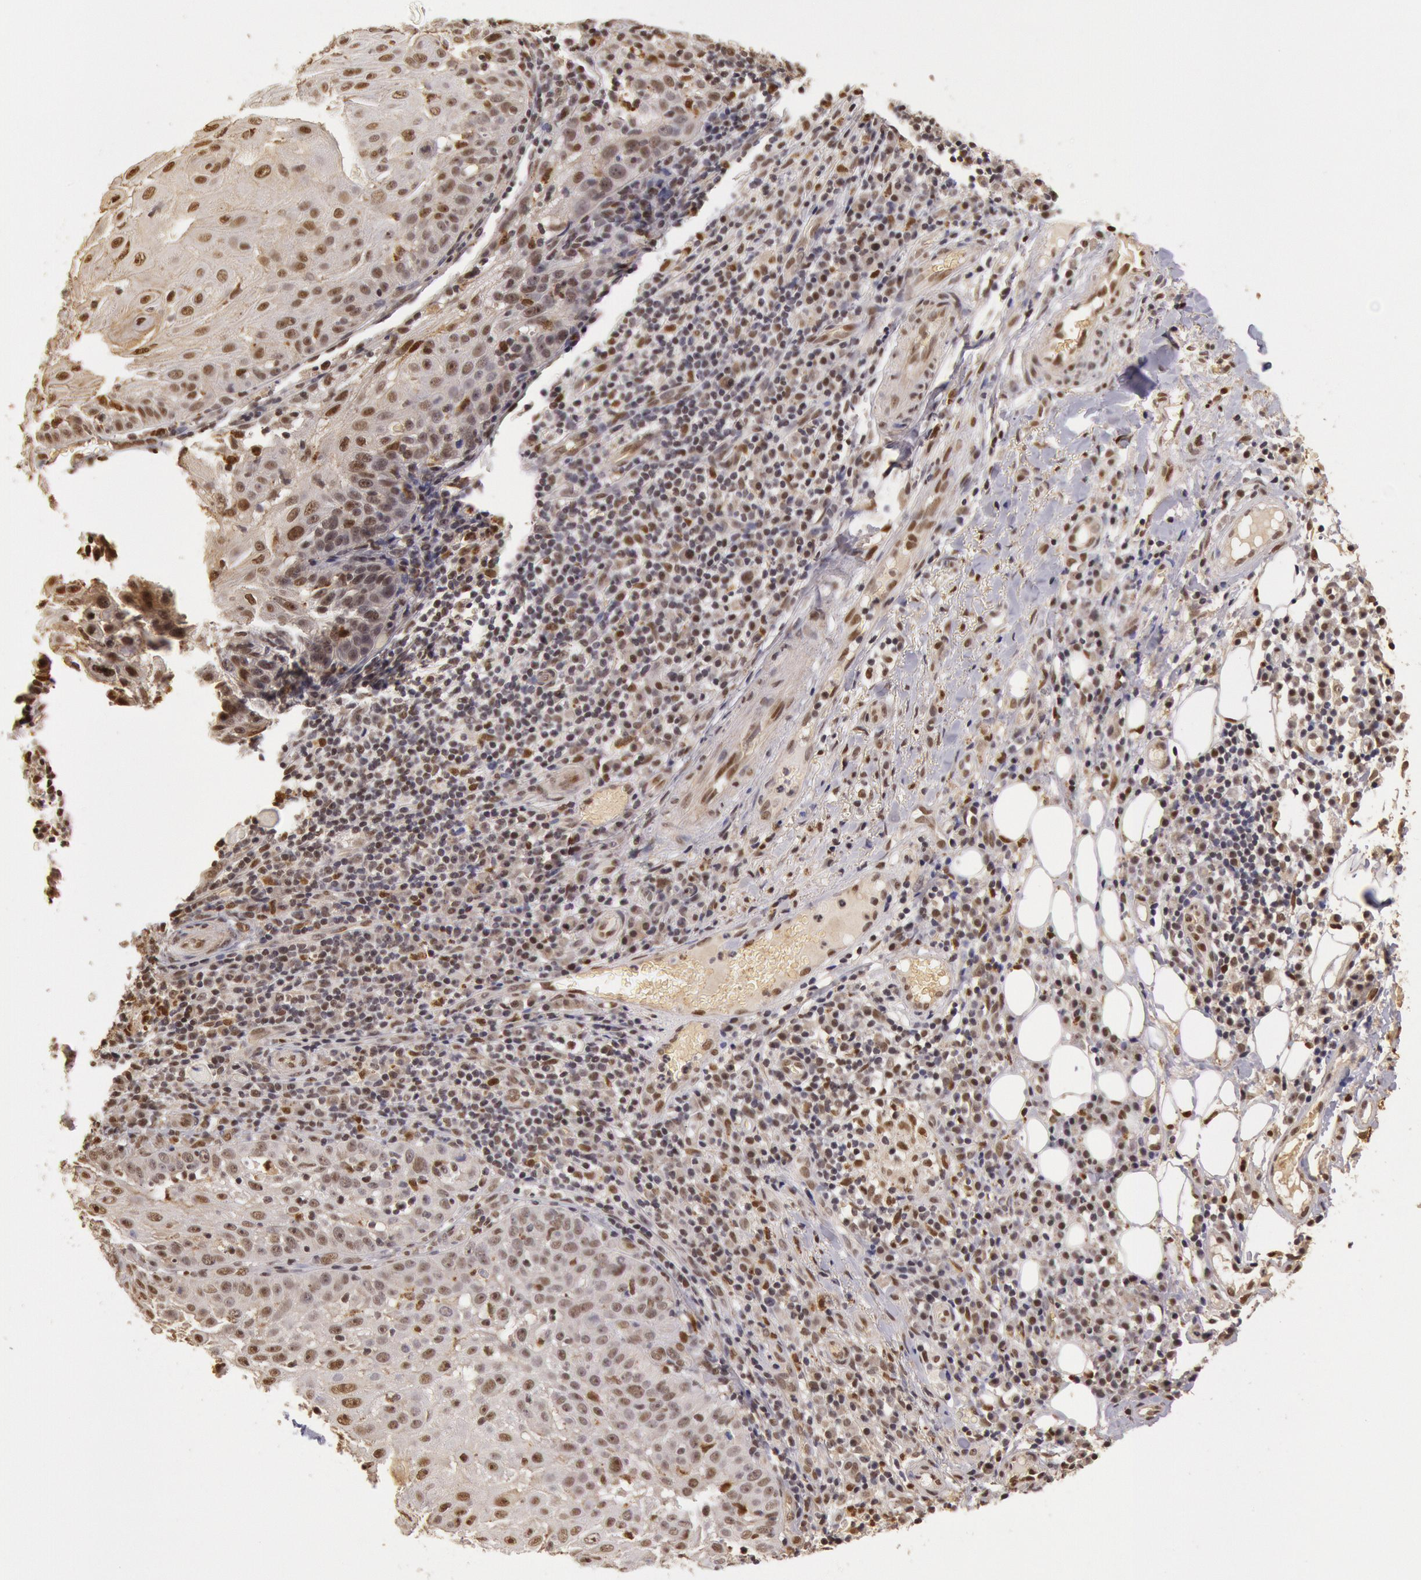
{"staining": {"intensity": "weak", "quantity": "25%-75%", "location": "nuclear"}, "tissue": "skin cancer", "cell_type": "Tumor cells", "image_type": "cancer", "snomed": [{"axis": "morphology", "description": "Squamous cell carcinoma, NOS"}, {"axis": "topography", "description": "Skin"}], "caption": "High-power microscopy captured an immunohistochemistry micrograph of skin cancer (squamous cell carcinoma), revealing weak nuclear expression in about 25%-75% of tumor cells.", "gene": "LIG4", "patient": {"sex": "female", "age": 89}}